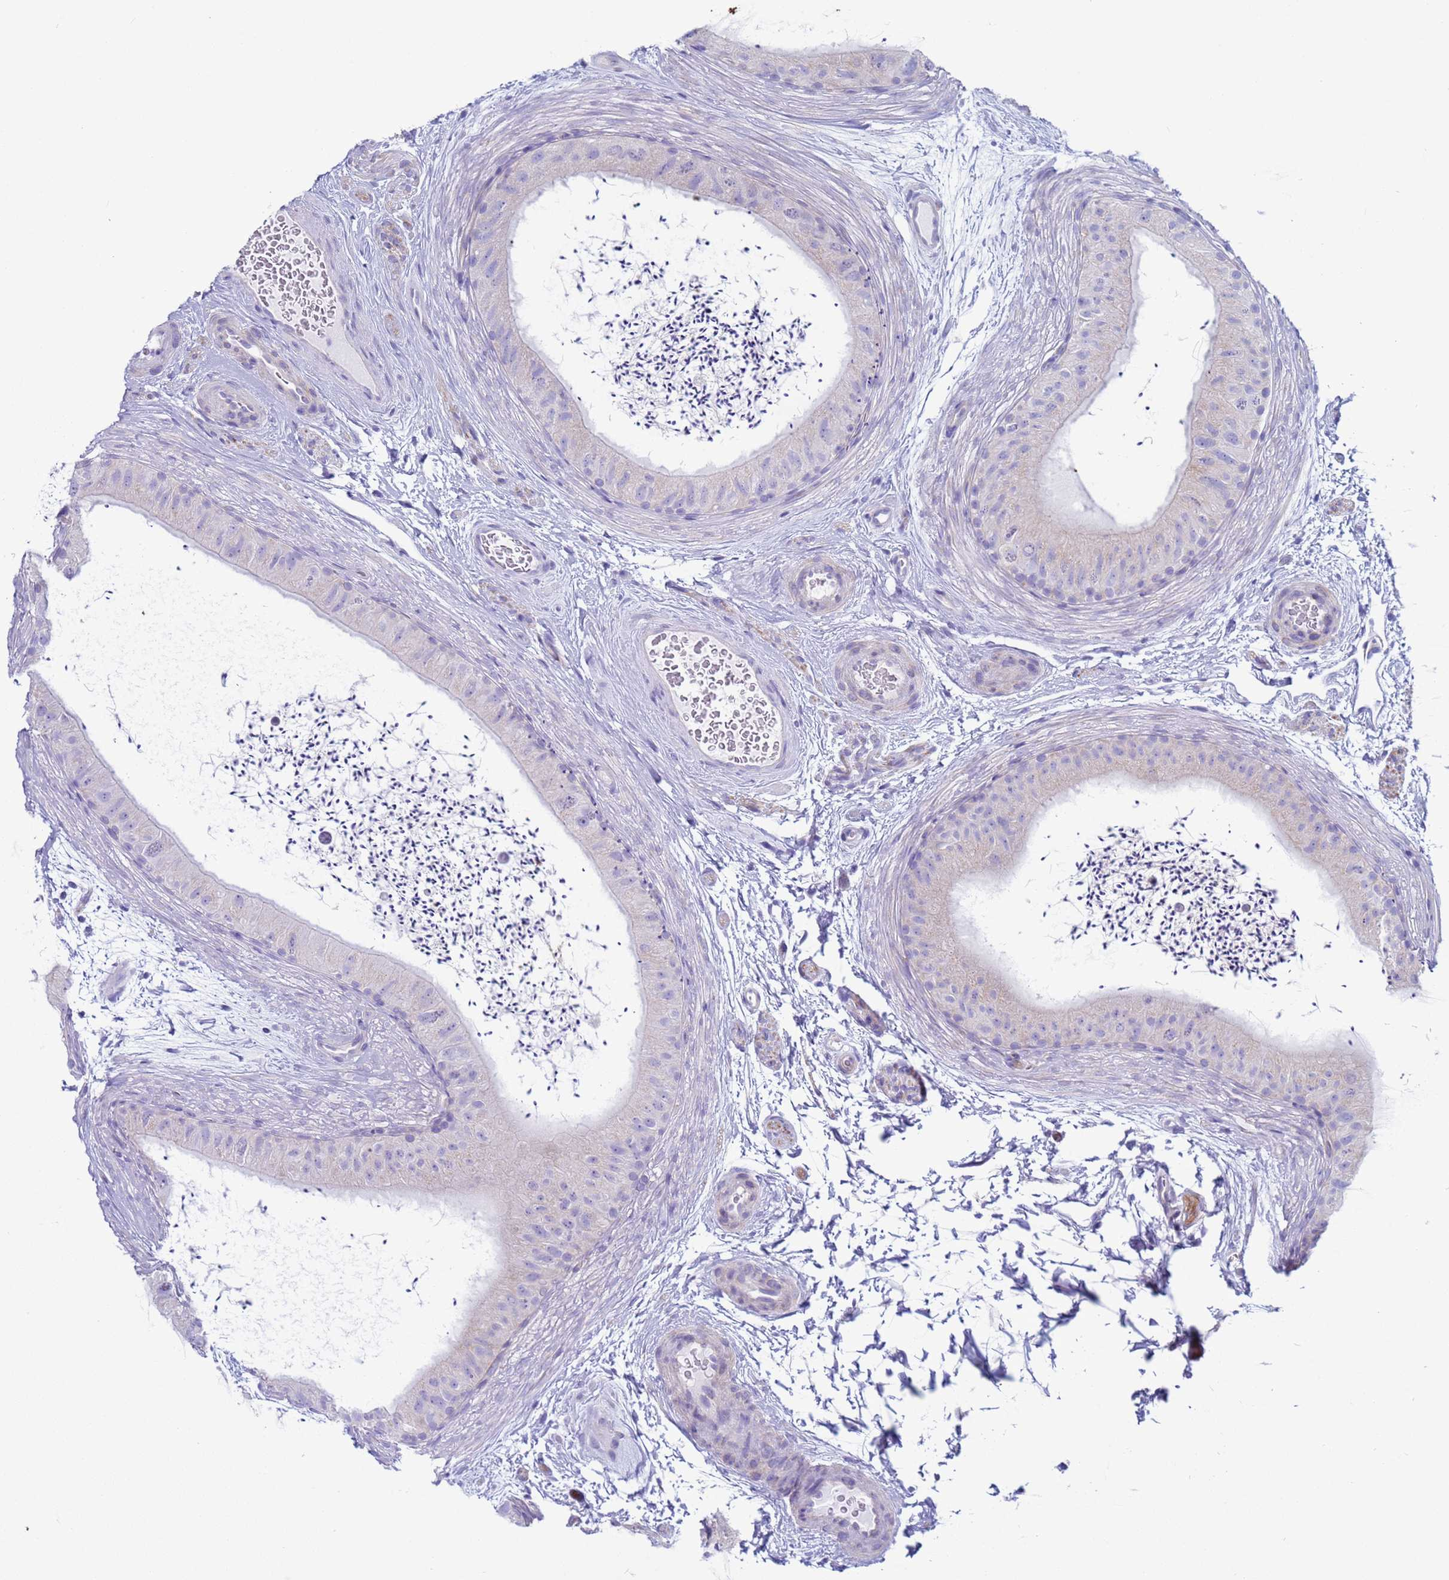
{"staining": {"intensity": "negative", "quantity": "none", "location": "none"}, "tissue": "epididymis", "cell_type": "Glandular cells", "image_type": "normal", "snomed": [{"axis": "morphology", "description": "Normal tissue, NOS"}, {"axis": "topography", "description": "Epididymis"}], "caption": "An immunohistochemistry (IHC) histopathology image of unremarkable epididymis is shown. There is no staining in glandular cells of epididymis.", "gene": "CST1", "patient": {"sex": "male", "age": 50}}